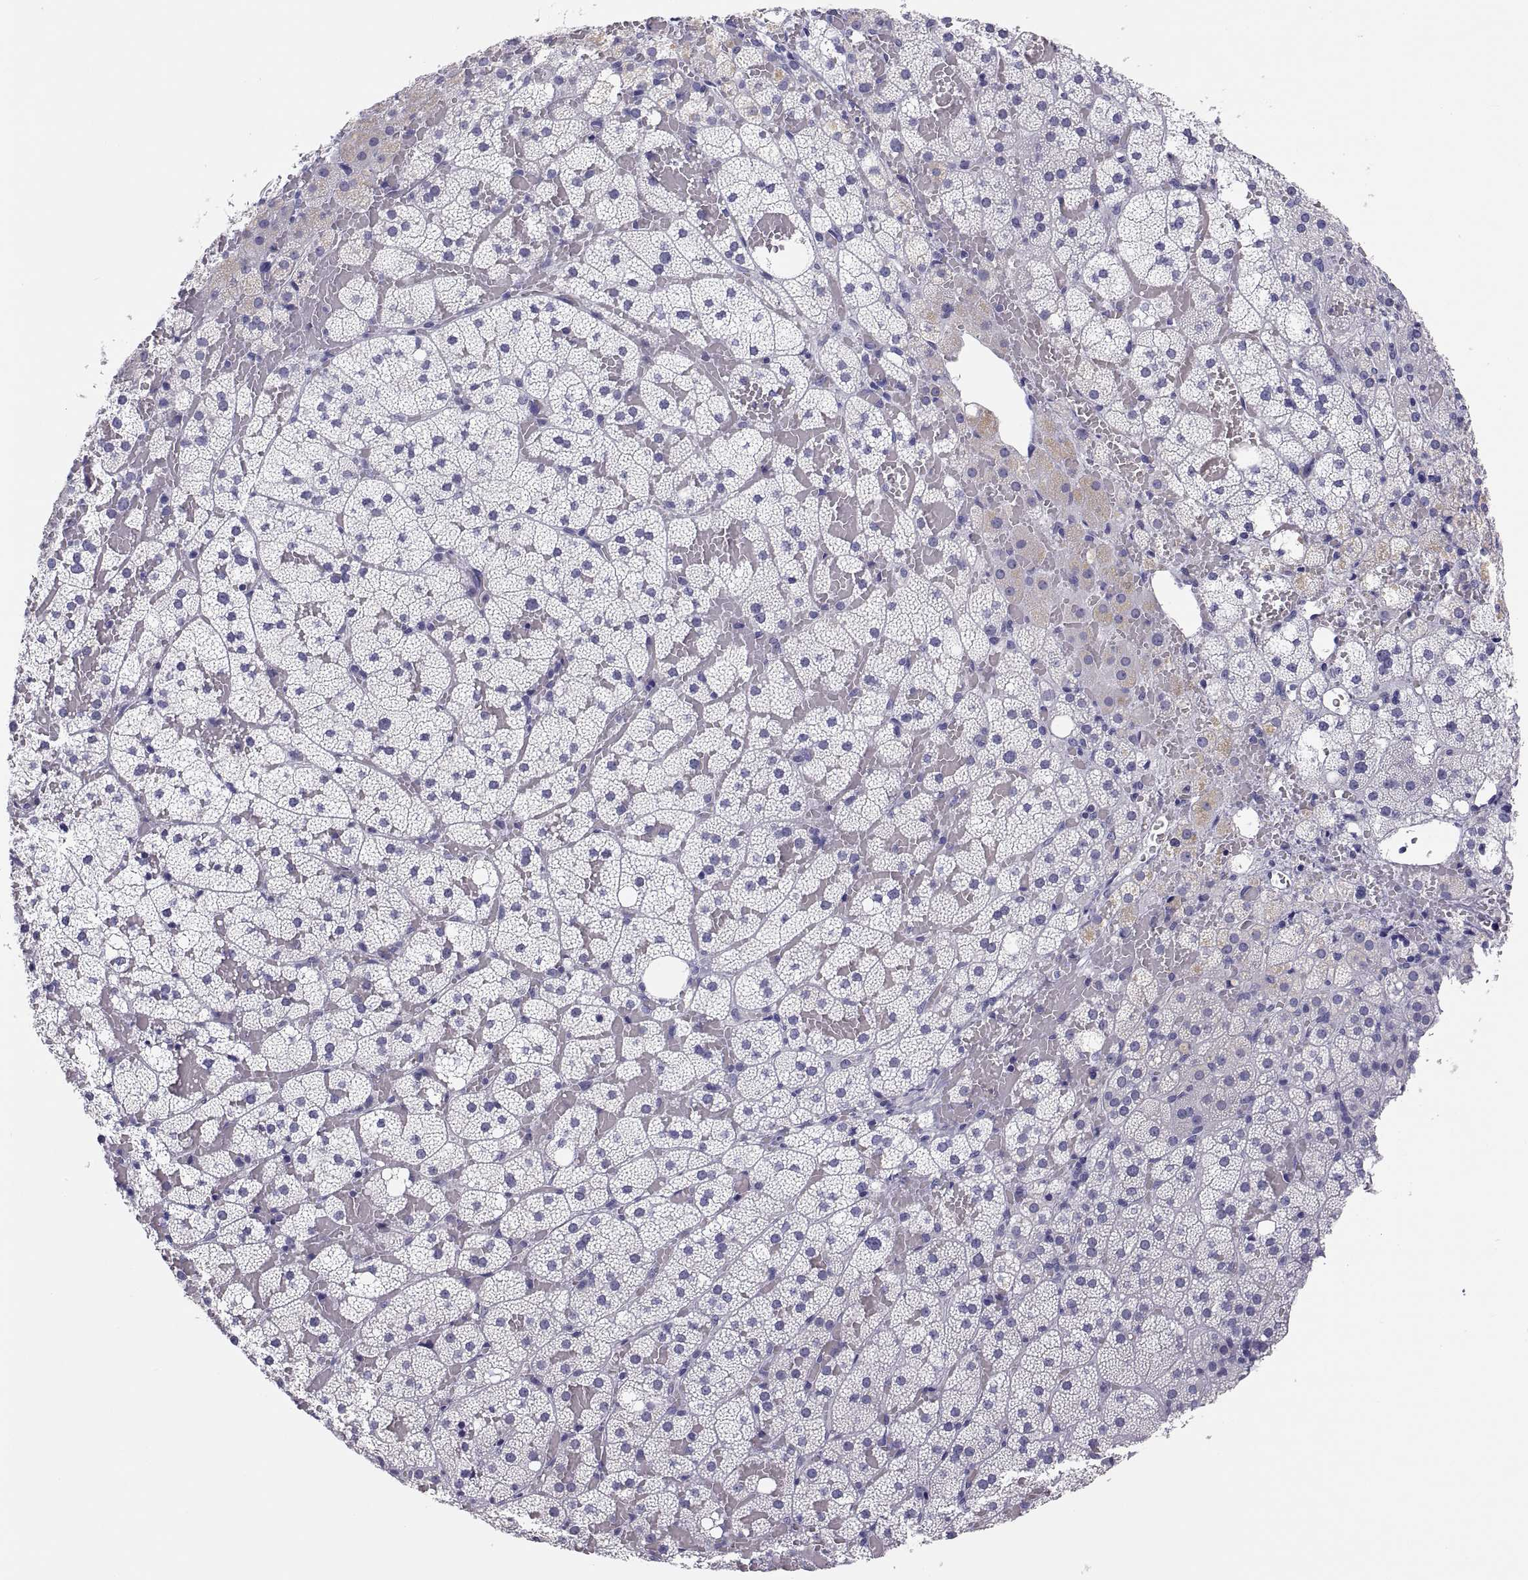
{"staining": {"intensity": "negative", "quantity": "none", "location": "none"}, "tissue": "adrenal gland", "cell_type": "Glandular cells", "image_type": "normal", "snomed": [{"axis": "morphology", "description": "Normal tissue, NOS"}, {"axis": "topography", "description": "Adrenal gland"}], "caption": "Immunohistochemical staining of benign adrenal gland displays no significant staining in glandular cells. (DAB (3,3'-diaminobenzidine) IHC visualized using brightfield microscopy, high magnification).", "gene": "STRC", "patient": {"sex": "male", "age": 53}}